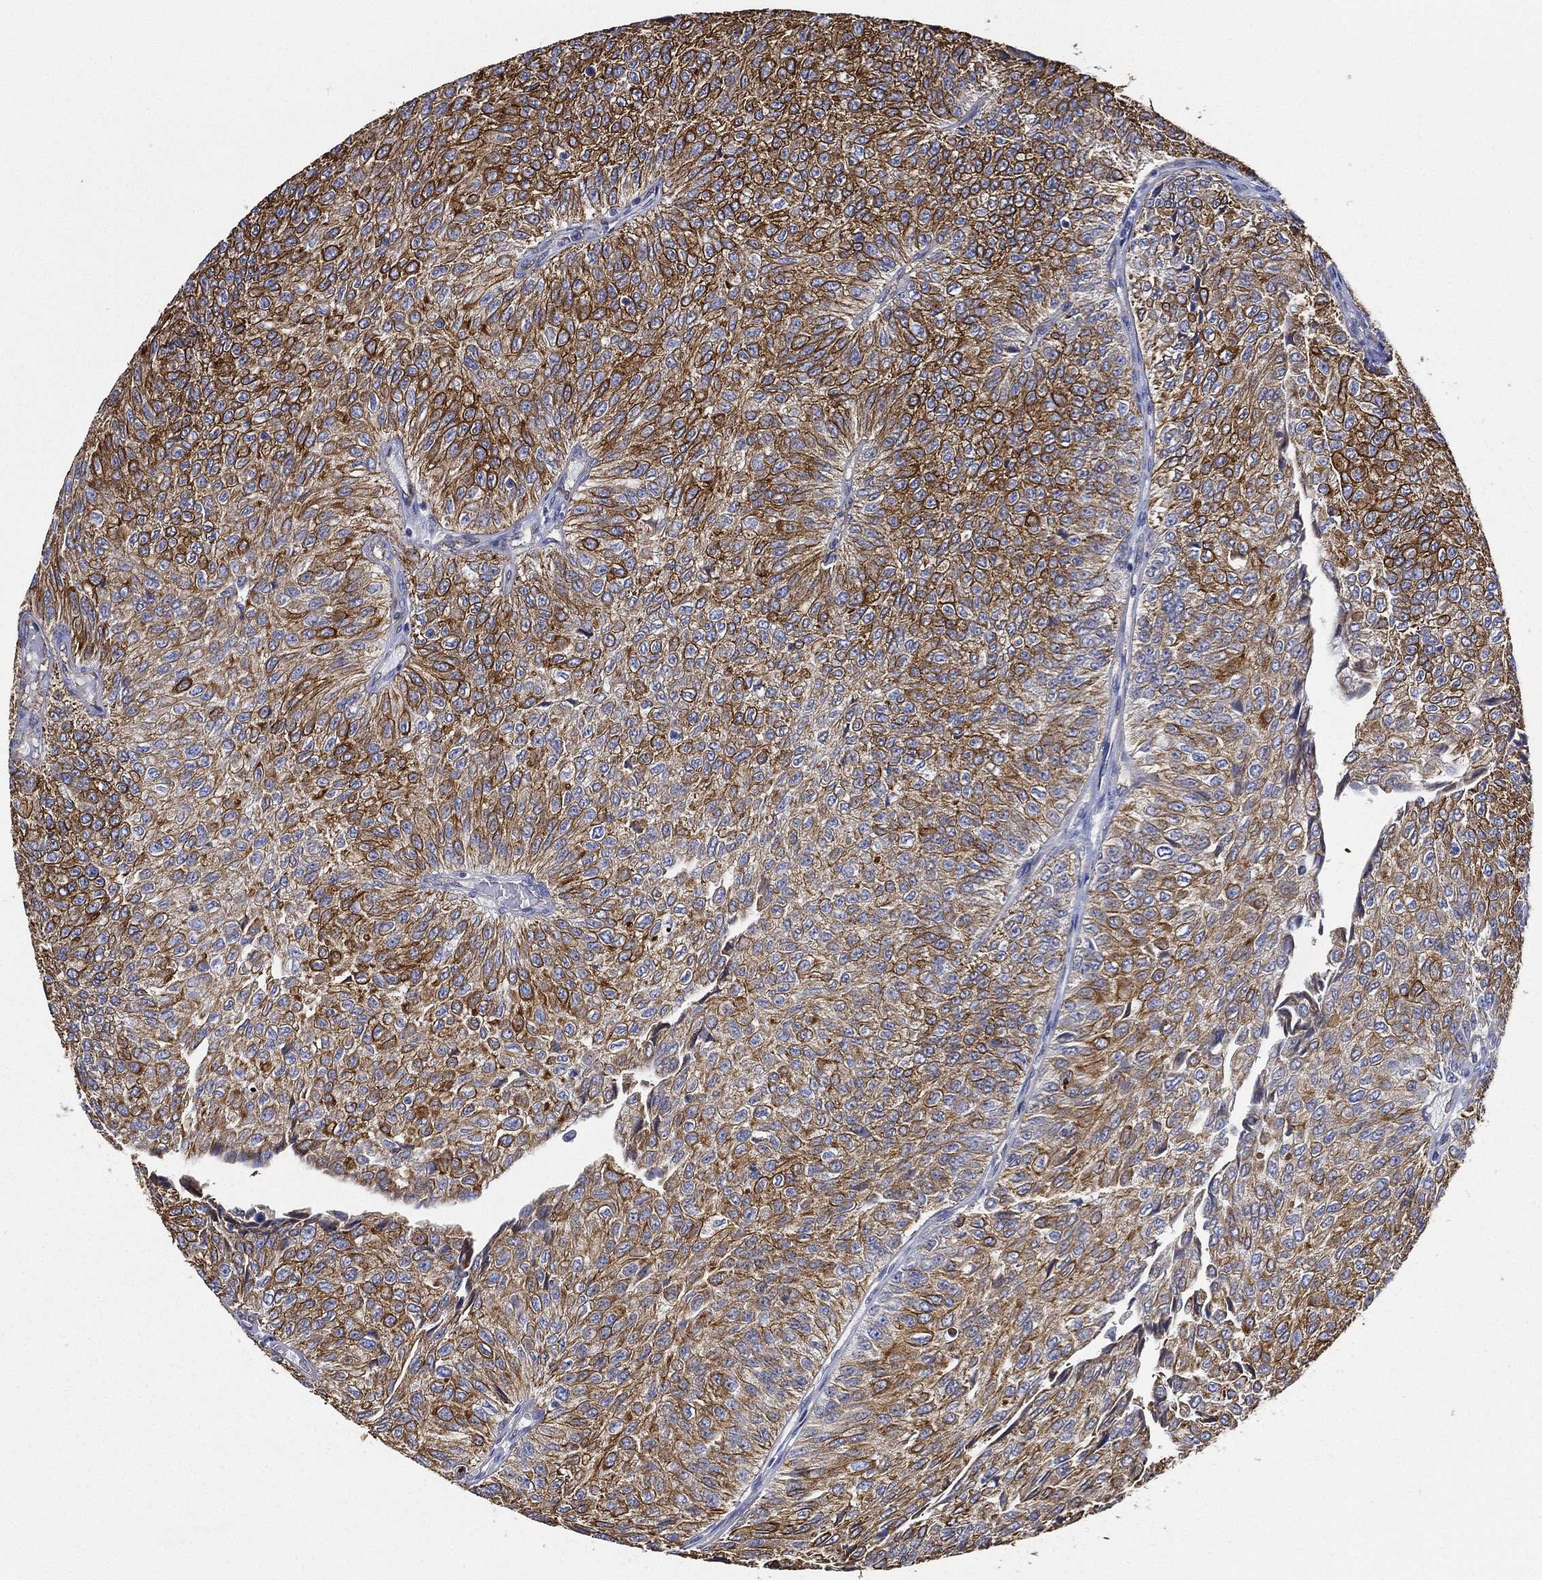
{"staining": {"intensity": "strong", "quantity": ">75%", "location": "cytoplasmic/membranous"}, "tissue": "urothelial cancer", "cell_type": "Tumor cells", "image_type": "cancer", "snomed": [{"axis": "morphology", "description": "Urothelial carcinoma, Low grade"}, {"axis": "topography", "description": "Urinary bladder"}], "caption": "This histopathology image exhibits low-grade urothelial carcinoma stained with immunohistochemistry (IHC) to label a protein in brown. The cytoplasmic/membranous of tumor cells show strong positivity for the protein. Nuclei are counter-stained blue.", "gene": "NEDD9", "patient": {"sex": "male", "age": 78}}